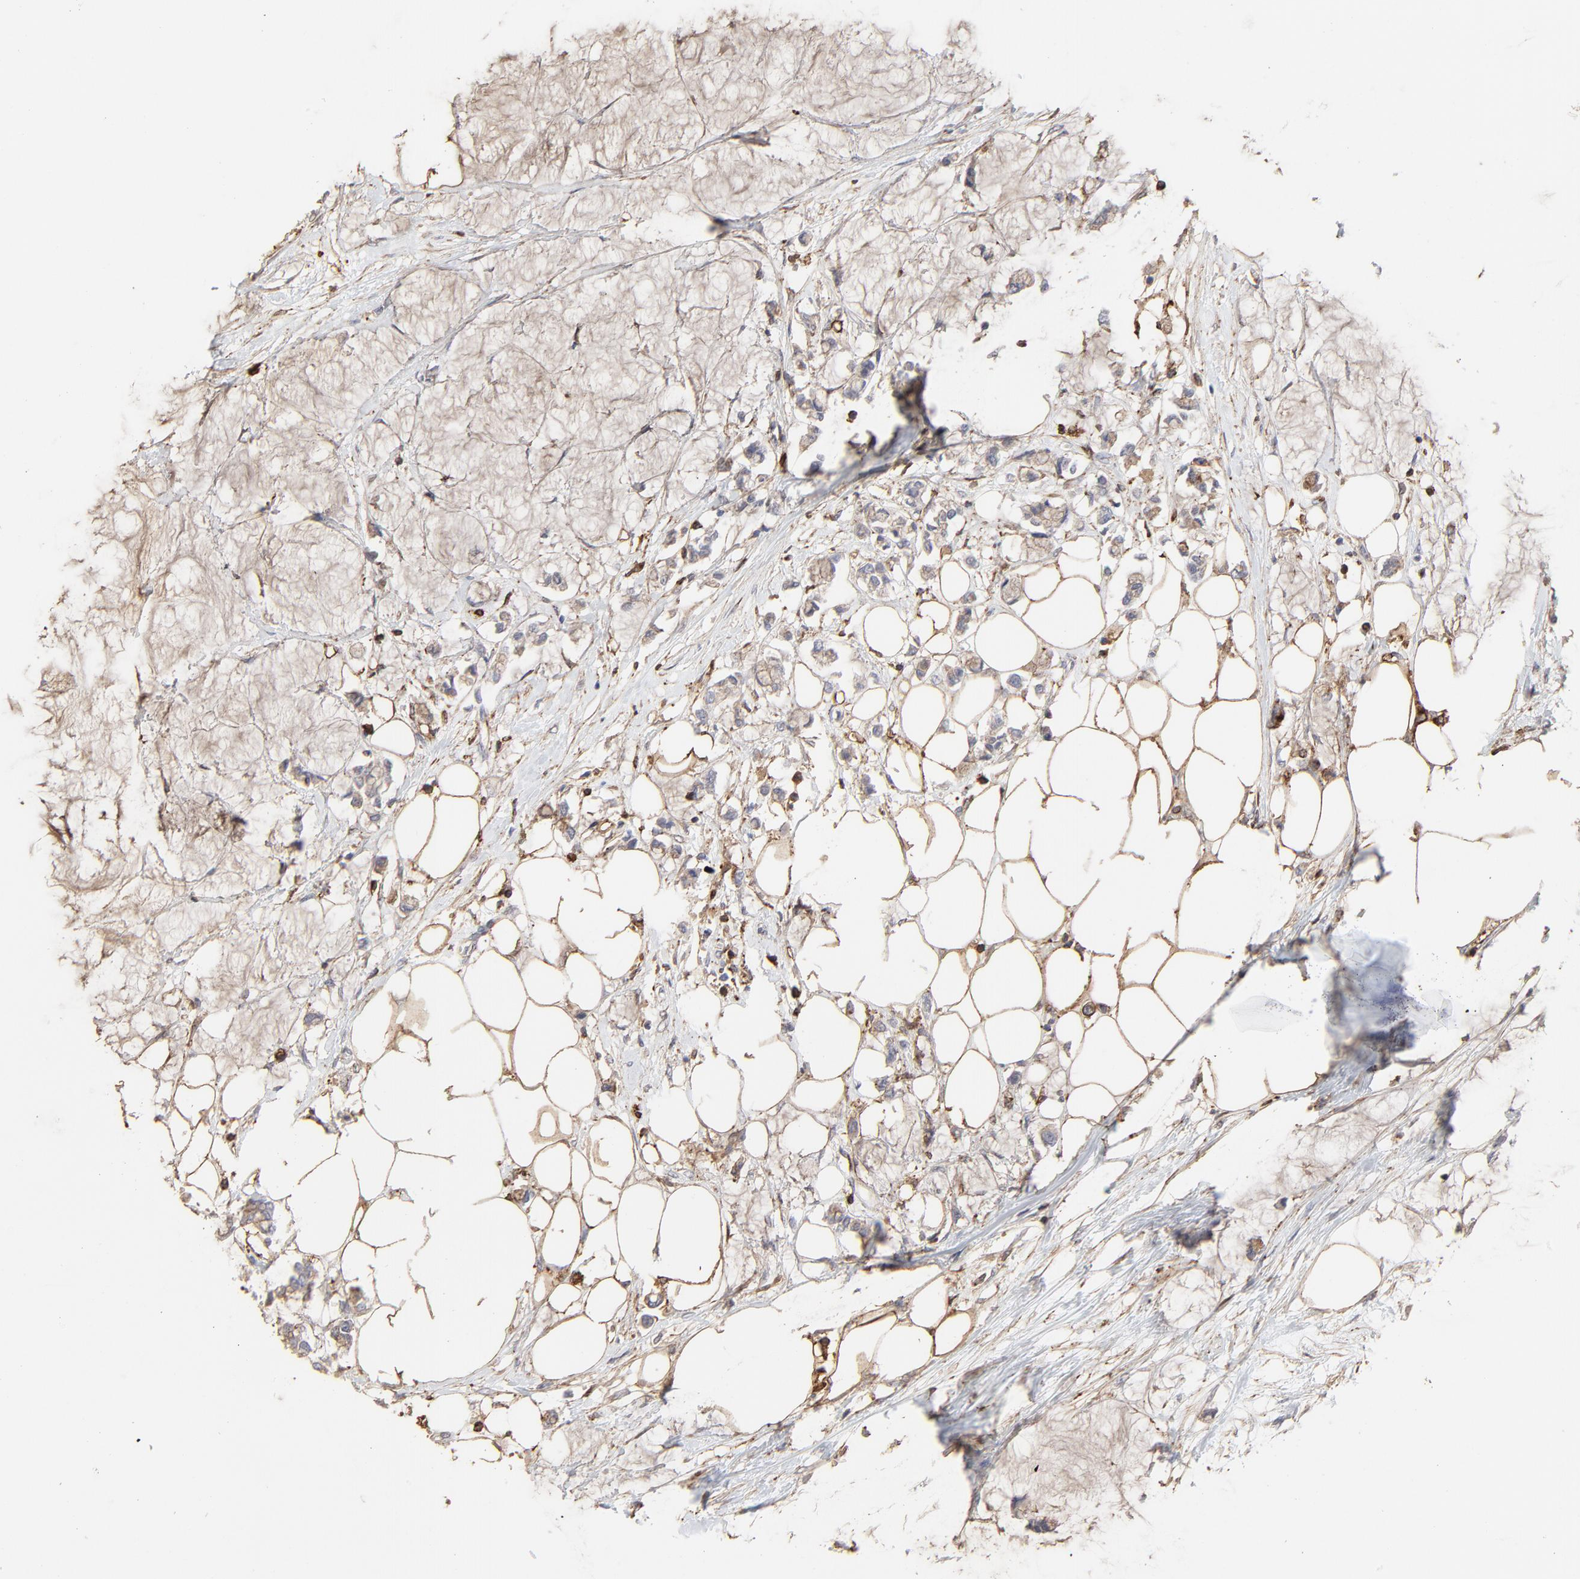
{"staining": {"intensity": "weak", "quantity": "25%-75%", "location": "cytoplasmic/membranous"}, "tissue": "colorectal cancer", "cell_type": "Tumor cells", "image_type": "cancer", "snomed": [{"axis": "morphology", "description": "Normal tissue, NOS"}, {"axis": "morphology", "description": "Adenocarcinoma, NOS"}, {"axis": "topography", "description": "Colon"}, {"axis": "topography", "description": "Peripheral nerve tissue"}], "caption": "Immunohistochemistry (DAB) staining of human colorectal adenocarcinoma demonstrates weak cytoplasmic/membranous protein staining in about 25%-75% of tumor cells. (brown staining indicates protein expression, while blue staining denotes nuclei).", "gene": "SLC6A14", "patient": {"sex": "male", "age": 14}}